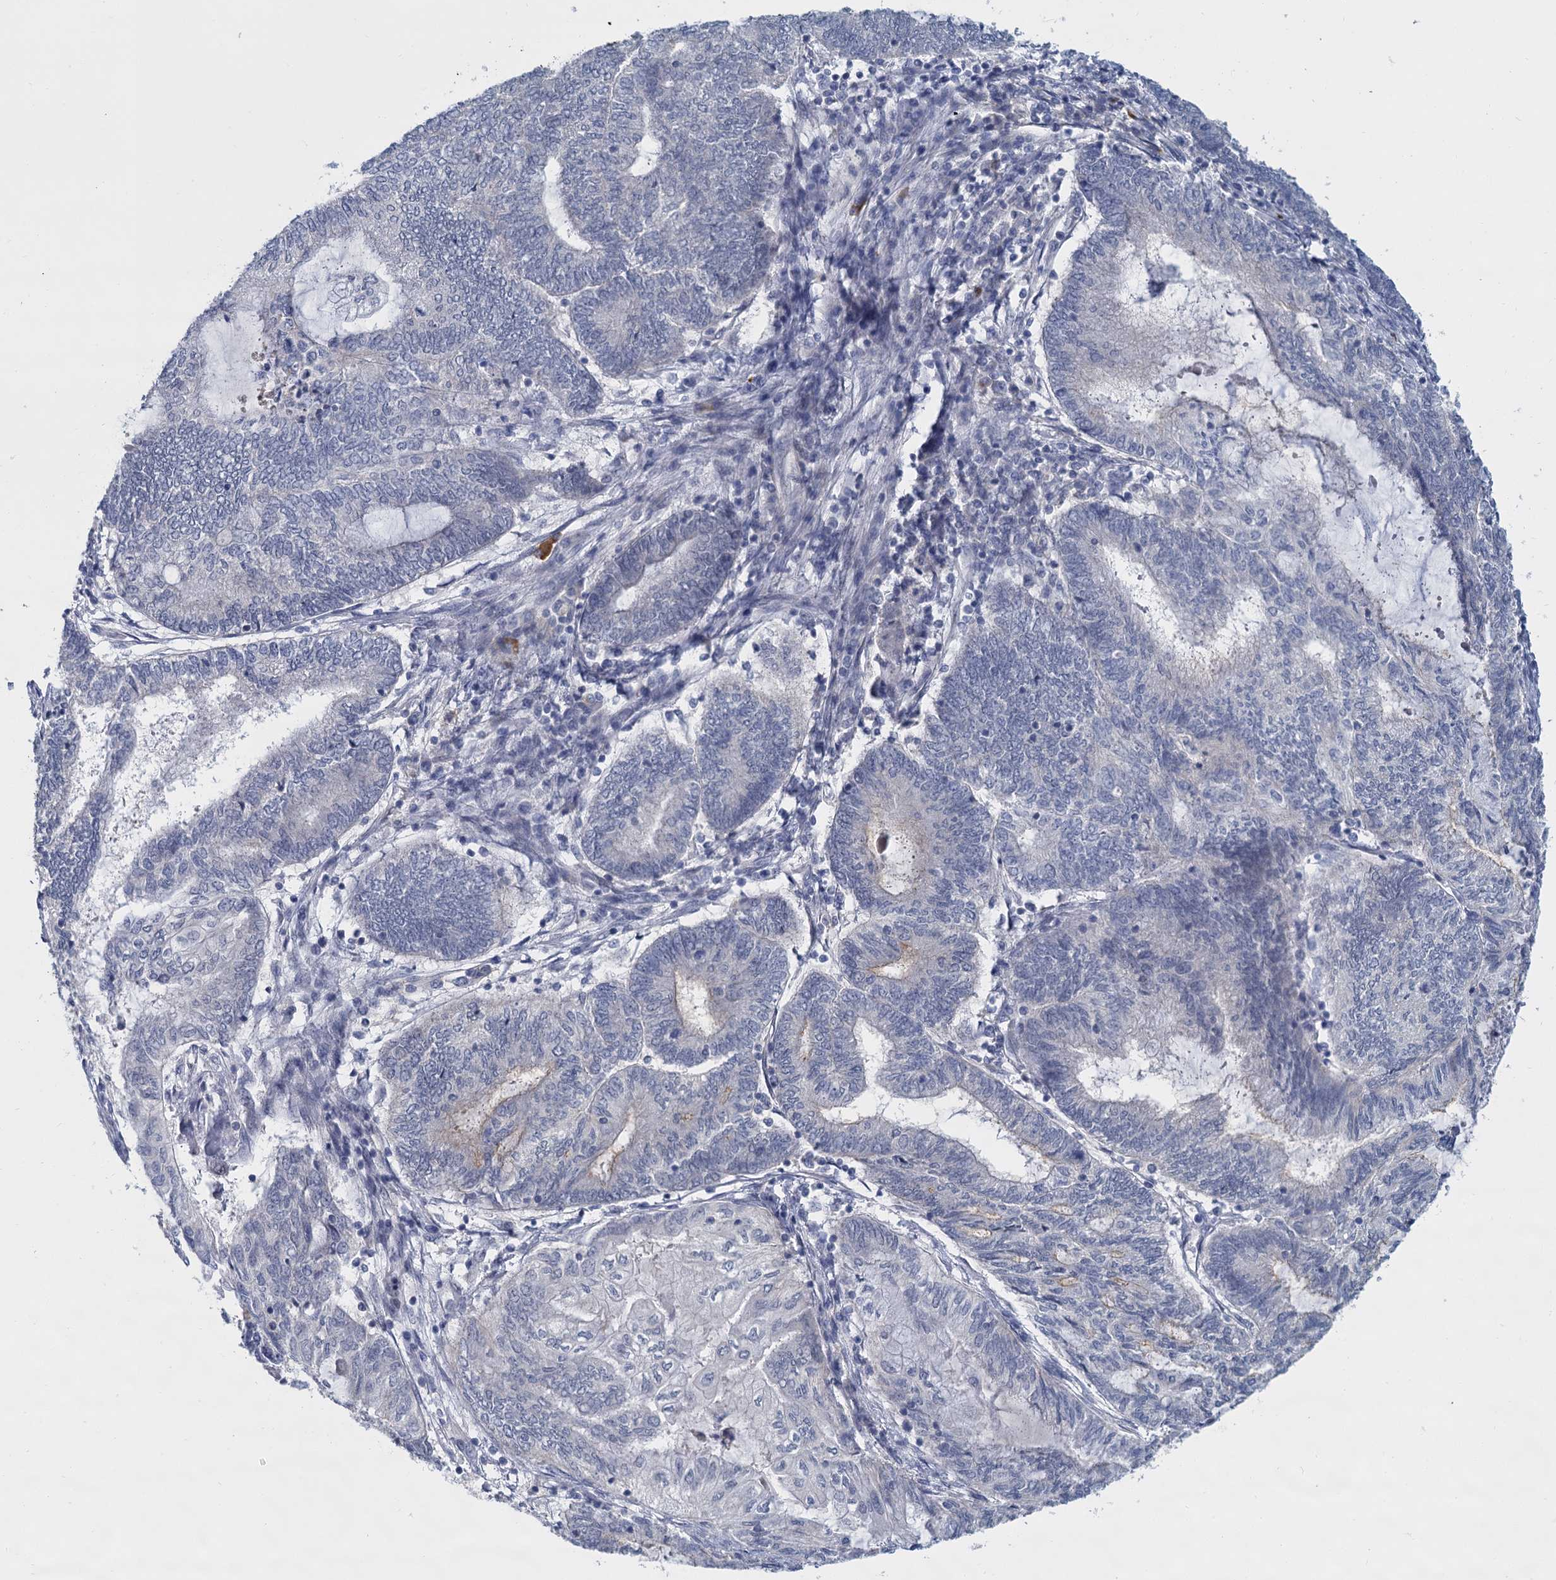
{"staining": {"intensity": "negative", "quantity": "none", "location": "none"}, "tissue": "endometrial cancer", "cell_type": "Tumor cells", "image_type": "cancer", "snomed": [{"axis": "morphology", "description": "Adenocarcinoma, NOS"}, {"axis": "topography", "description": "Uterus"}, {"axis": "topography", "description": "Endometrium"}], "caption": "This is an immunohistochemistry (IHC) photomicrograph of endometrial cancer (adenocarcinoma). There is no expression in tumor cells.", "gene": "ACRBP", "patient": {"sex": "female", "age": 70}}